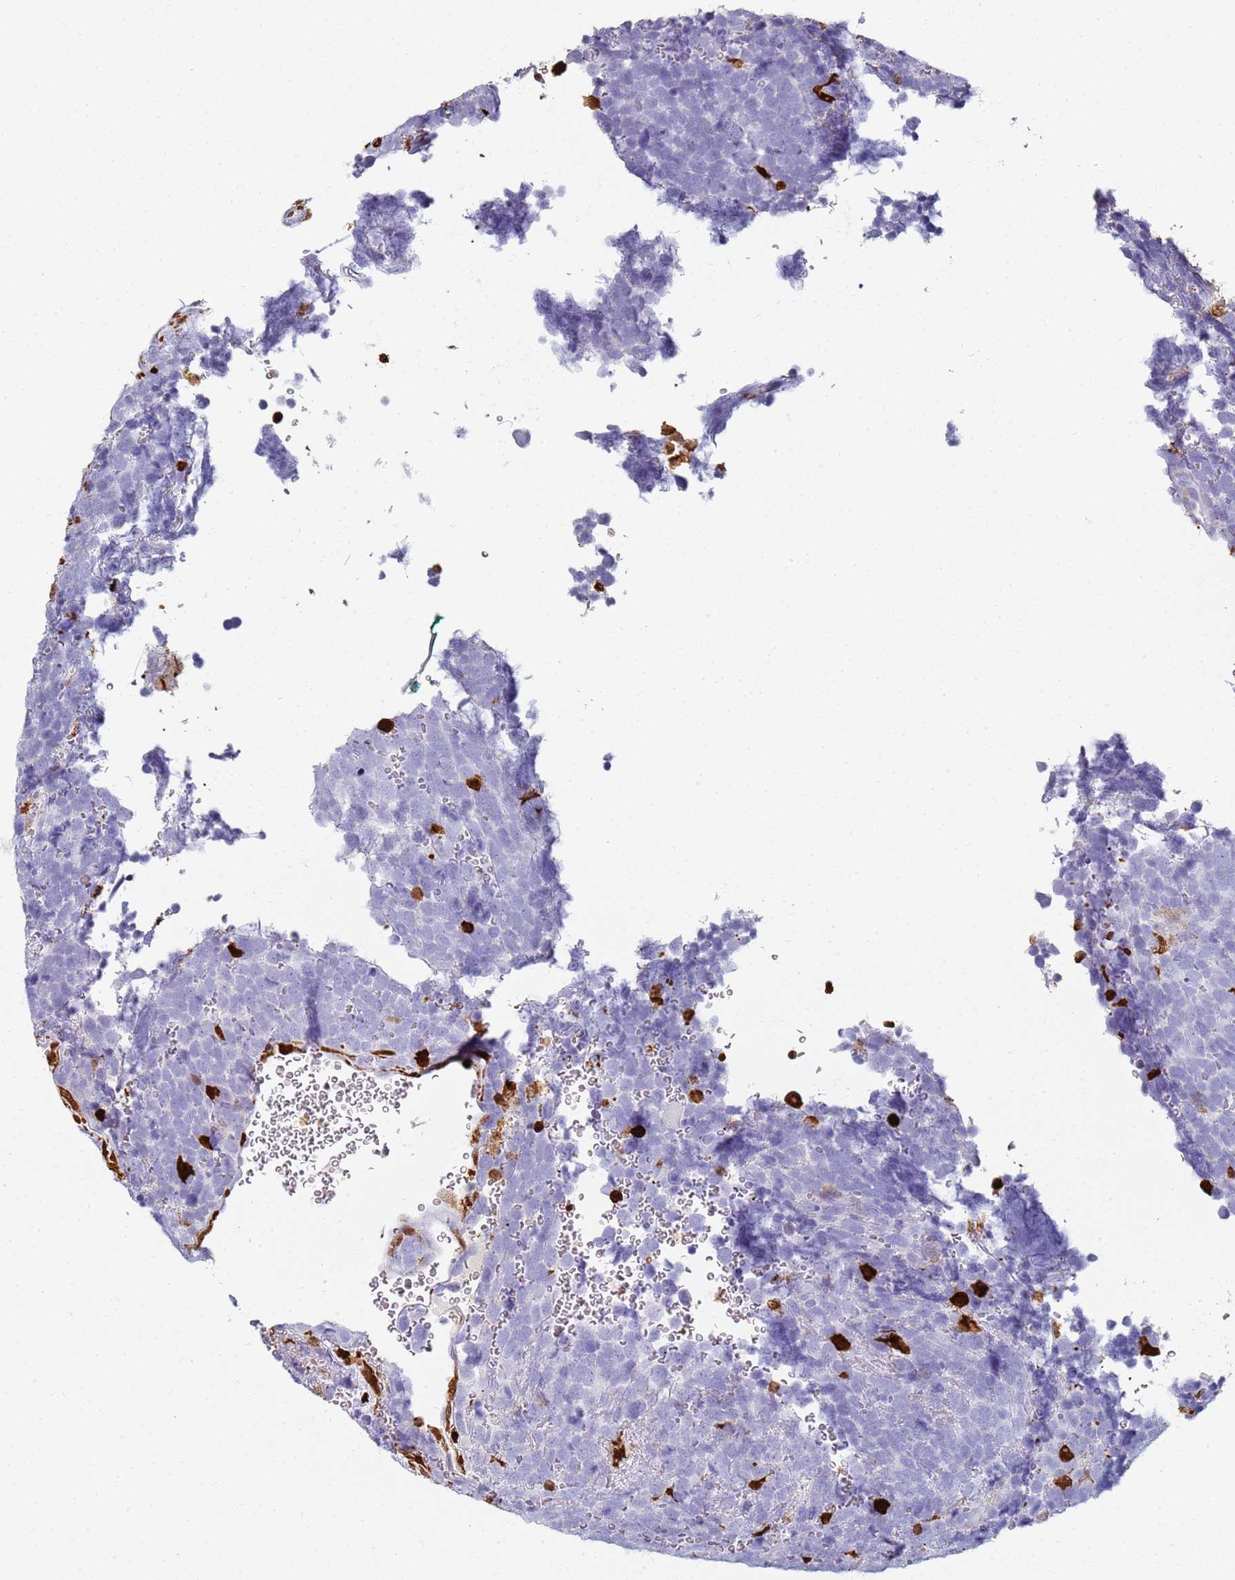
{"staining": {"intensity": "negative", "quantity": "none", "location": "none"}, "tissue": "urothelial cancer", "cell_type": "Tumor cells", "image_type": "cancer", "snomed": [{"axis": "morphology", "description": "Urothelial carcinoma, High grade"}, {"axis": "topography", "description": "Urinary bladder"}], "caption": "Histopathology image shows no protein positivity in tumor cells of high-grade urothelial carcinoma tissue. (IHC, brightfield microscopy, high magnification).", "gene": "S100A4", "patient": {"sex": "female", "age": 82}}